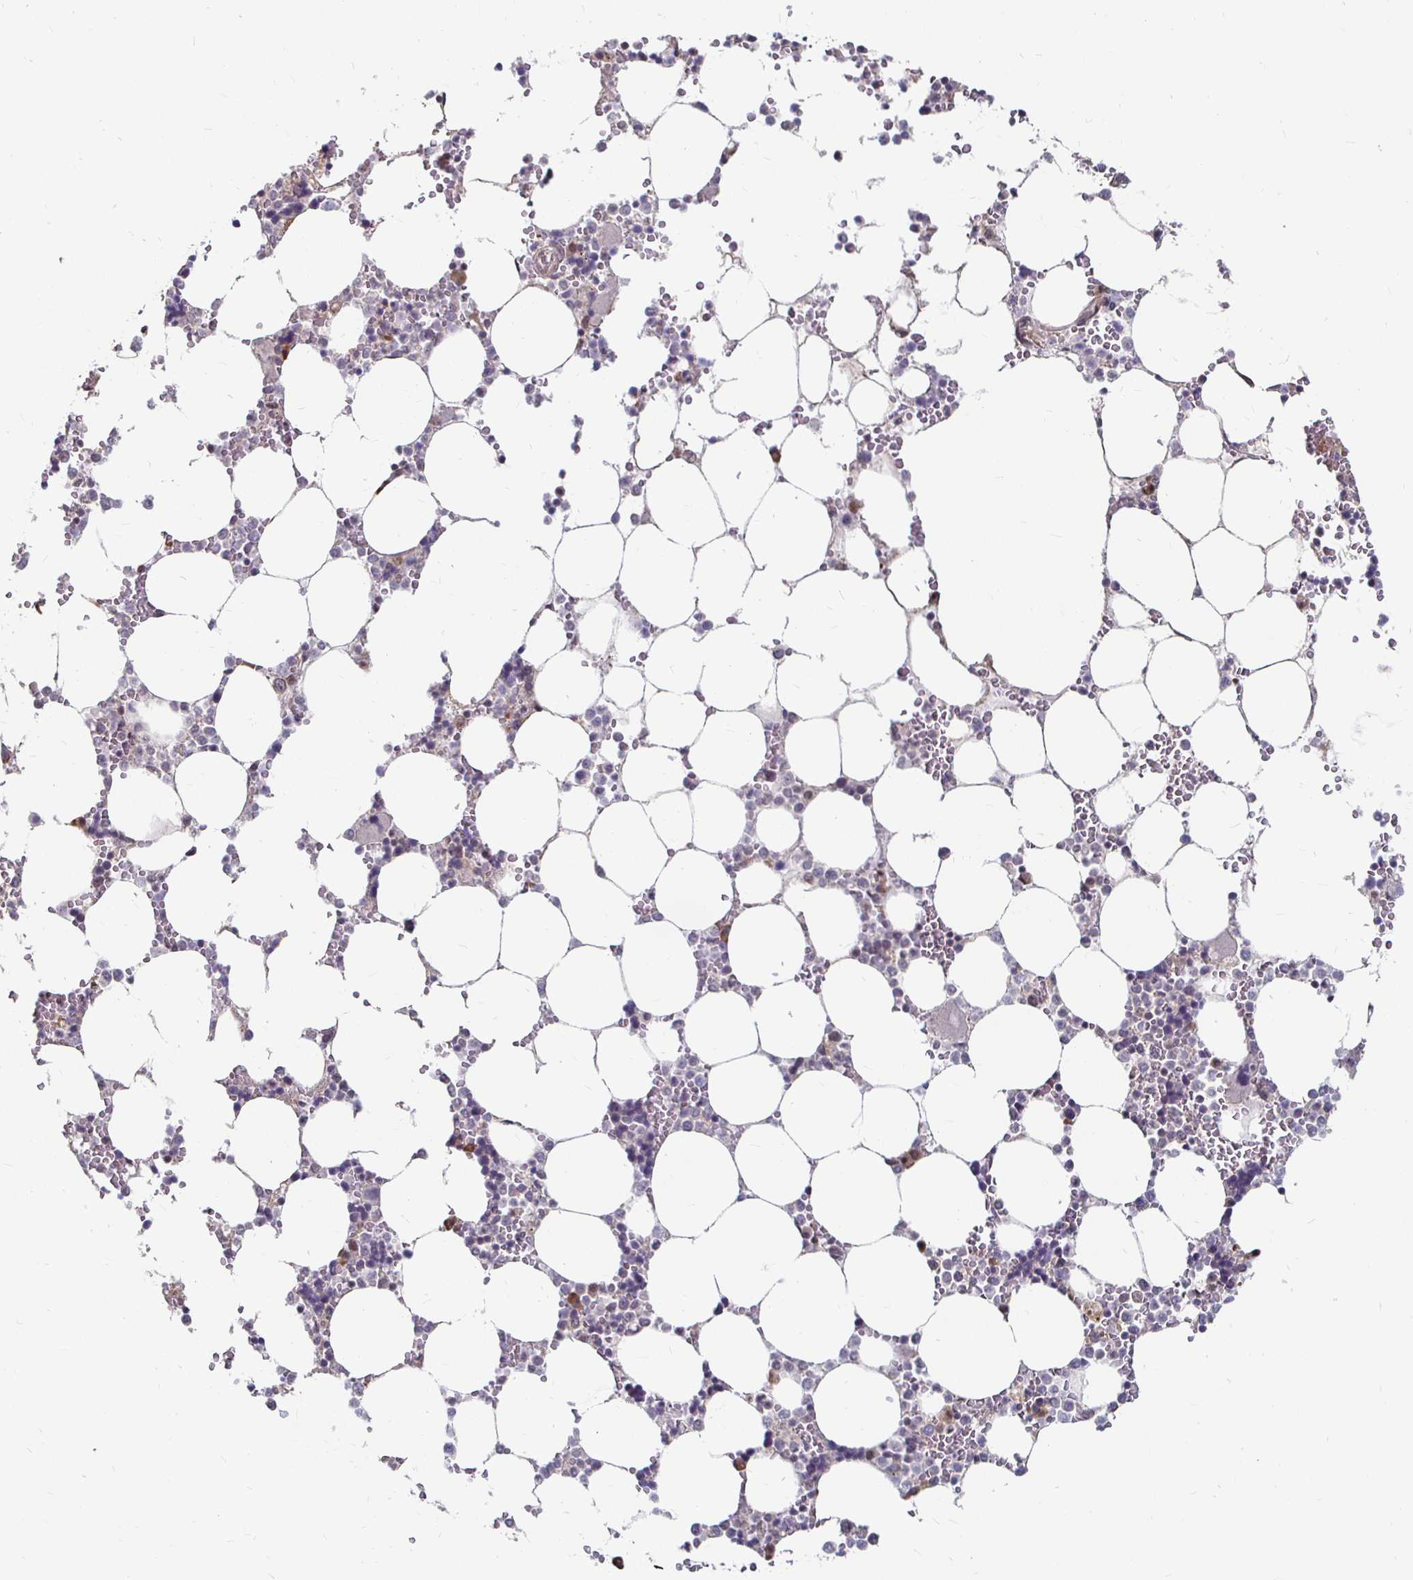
{"staining": {"intensity": "moderate", "quantity": "<25%", "location": "nuclear"}, "tissue": "bone marrow", "cell_type": "Hematopoietic cells", "image_type": "normal", "snomed": [{"axis": "morphology", "description": "Normal tissue, NOS"}, {"axis": "topography", "description": "Bone marrow"}], "caption": "Protein staining of benign bone marrow exhibits moderate nuclear positivity in about <25% of hematopoietic cells.", "gene": "CAPN11", "patient": {"sex": "male", "age": 64}}